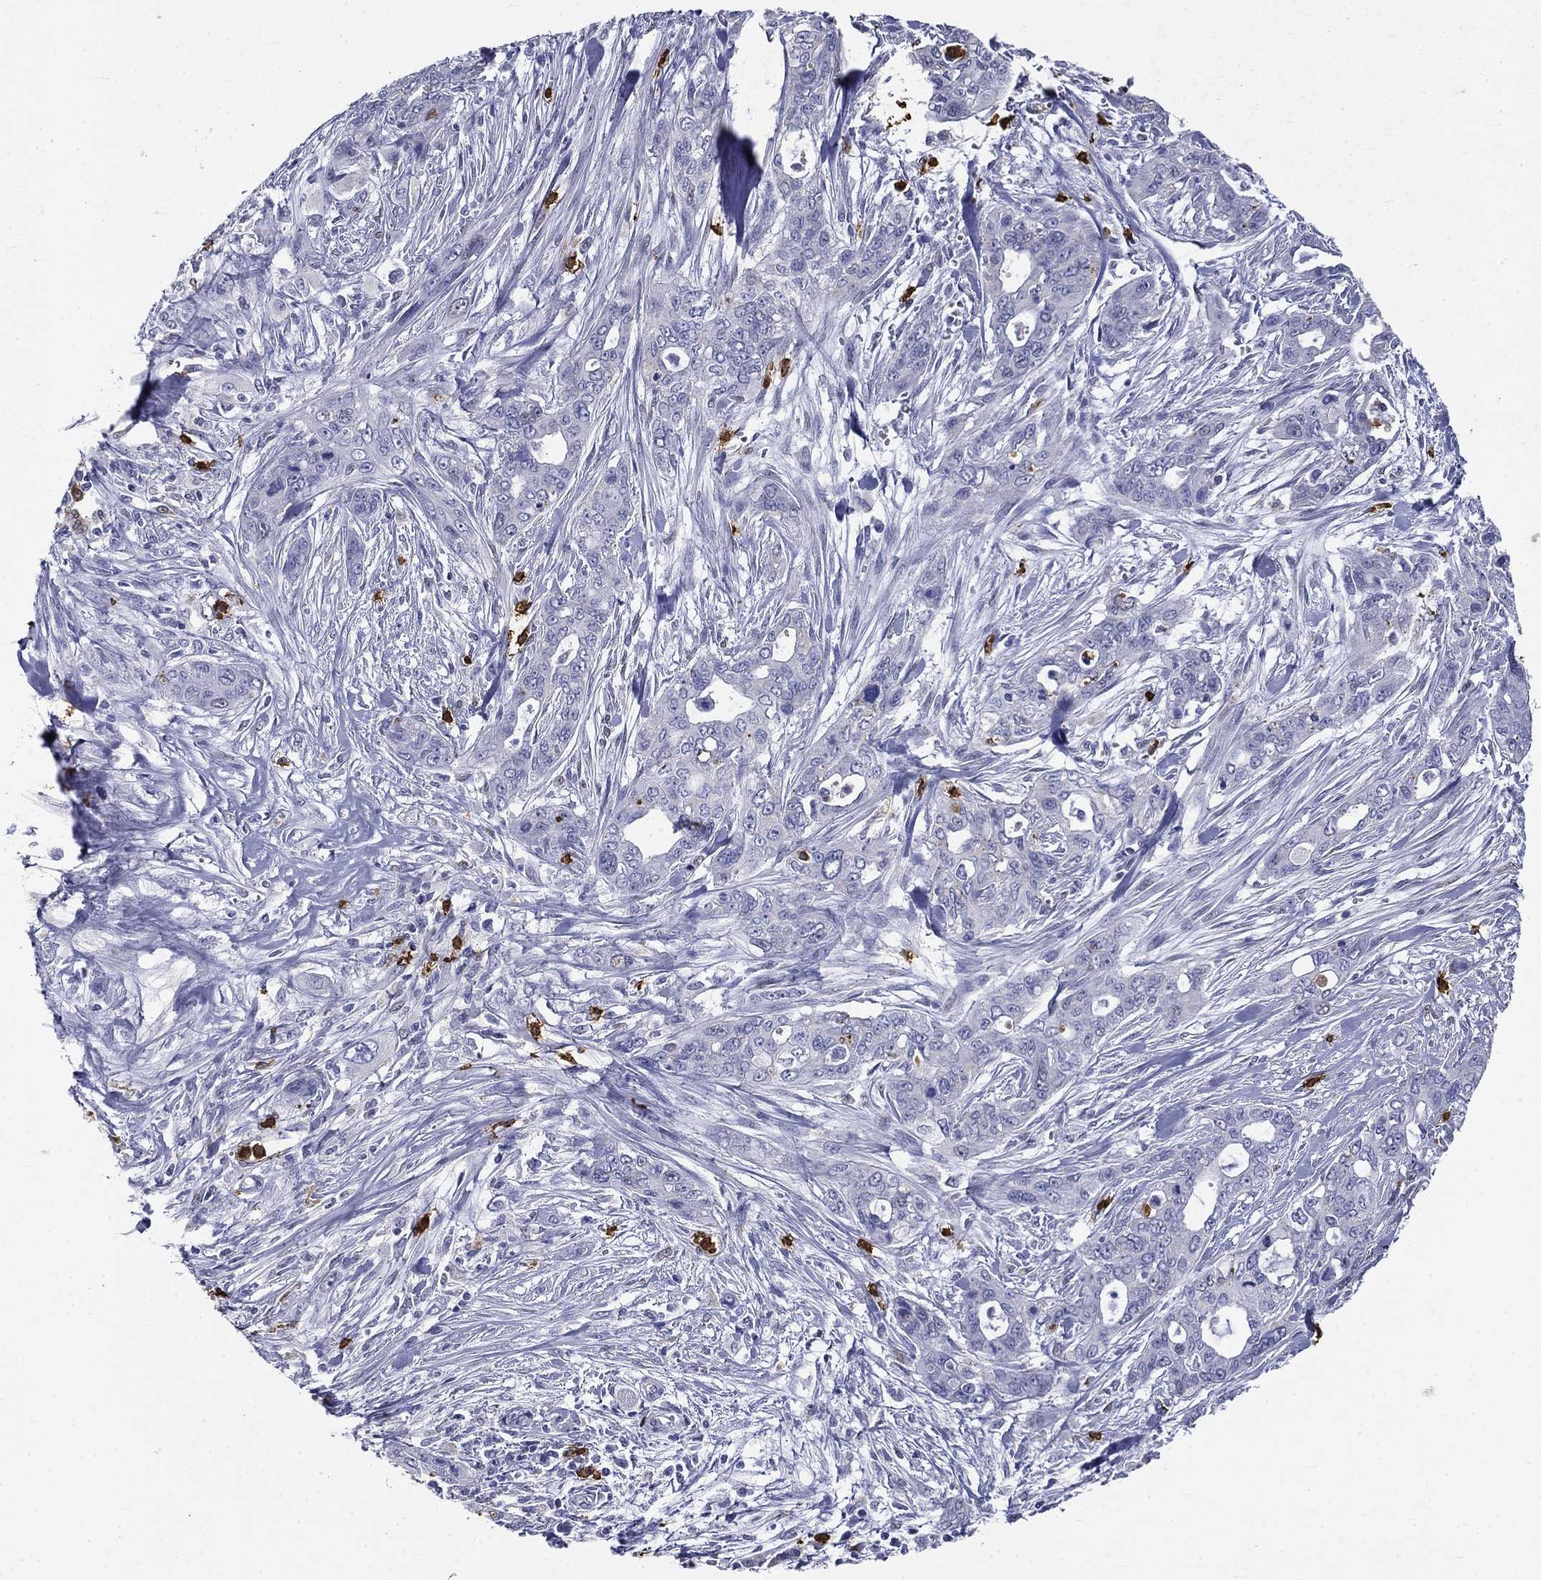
{"staining": {"intensity": "negative", "quantity": "none", "location": "none"}, "tissue": "pancreatic cancer", "cell_type": "Tumor cells", "image_type": "cancer", "snomed": [{"axis": "morphology", "description": "Adenocarcinoma, NOS"}, {"axis": "topography", "description": "Pancreas"}], "caption": "A histopathology image of human pancreatic cancer (adenocarcinoma) is negative for staining in tumor cells.", "gene": "IGSF8", "patient": {"sex": "male", "age": 47}}